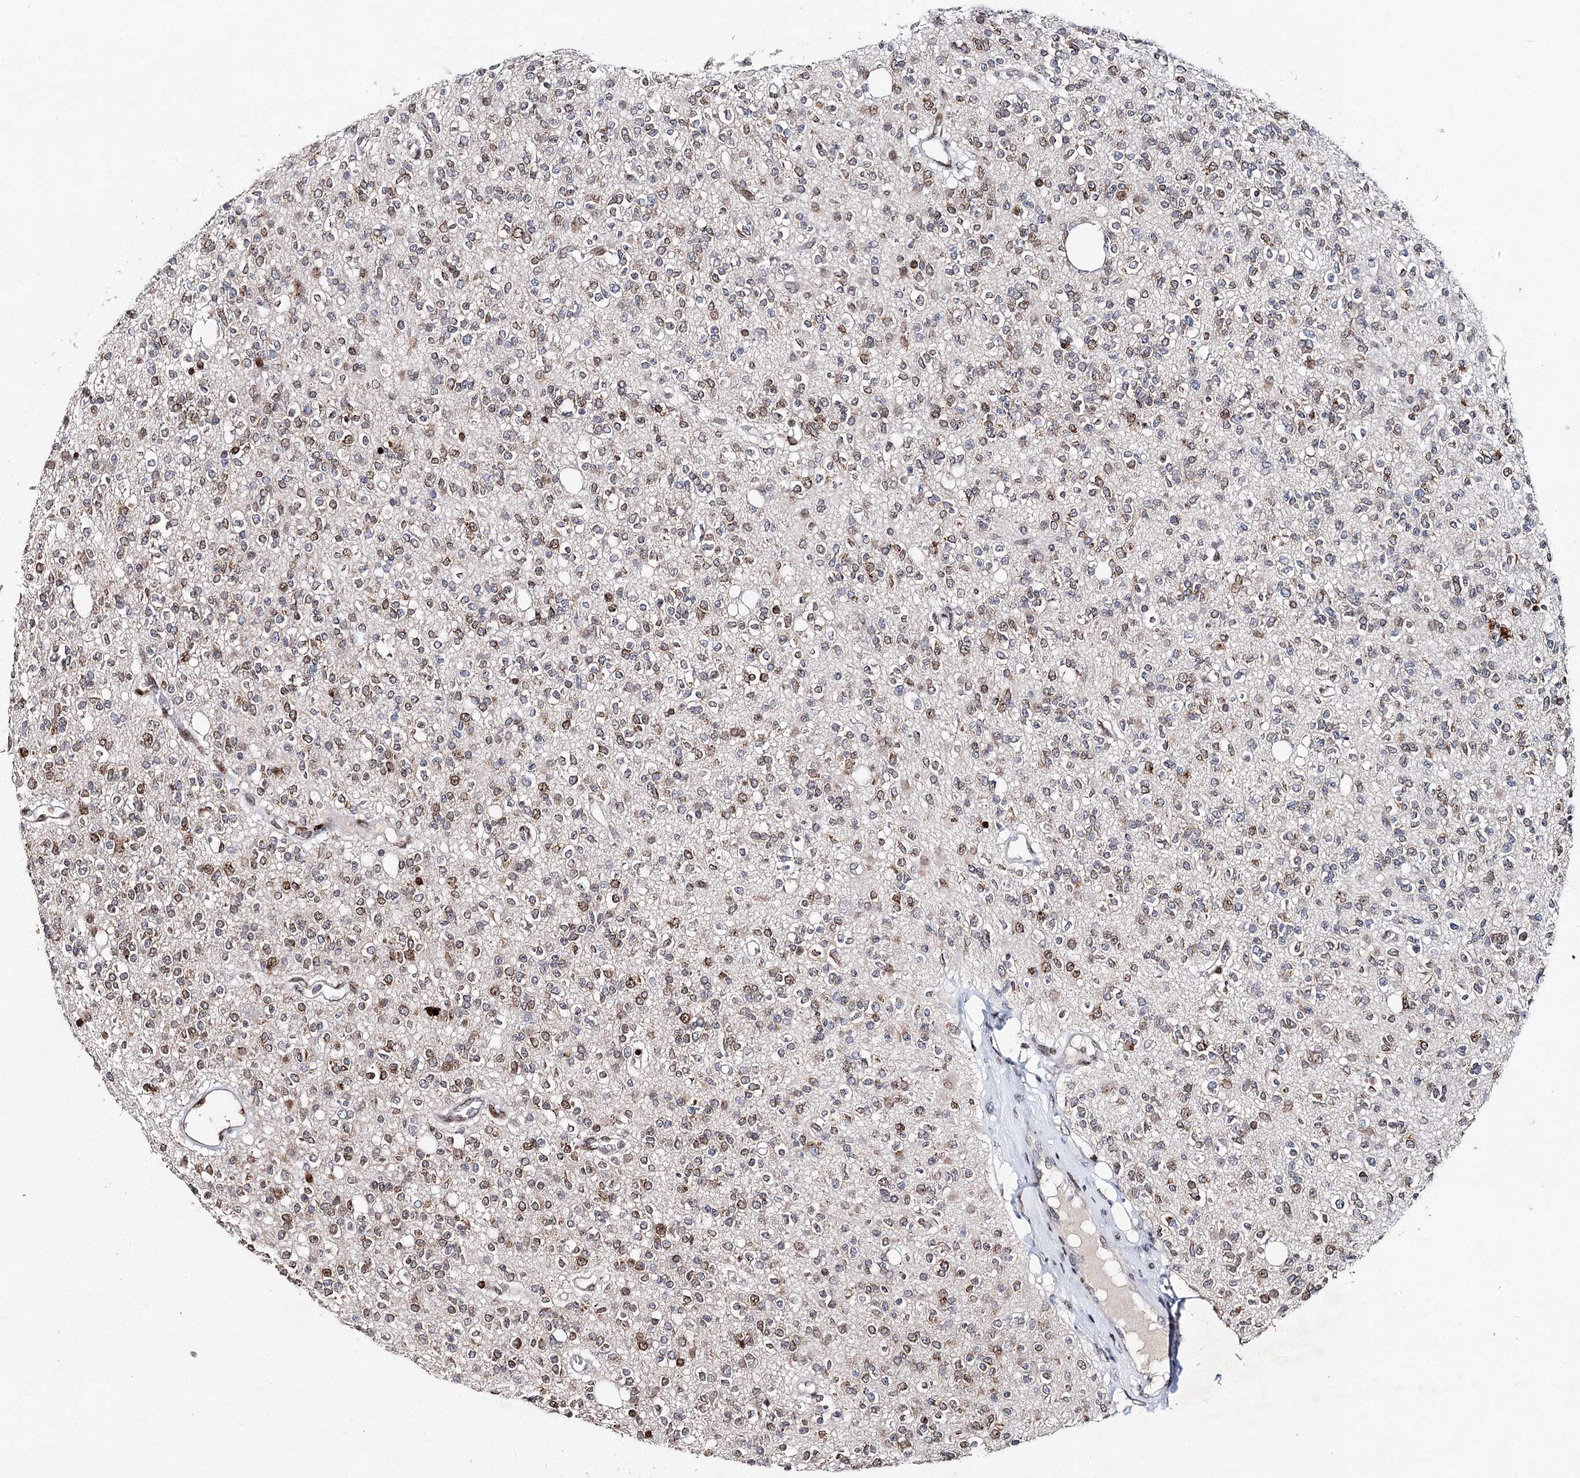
{"staining": {"intensity": "weak", "quantity": "25%-75%", "location": "nuclear"}, "tissue": "glioma", "cell_type": "Tumor cells", "image_type": "cancer", "snomed": [{"axis": "morphology", "description": "Glioma, malignant, High grade"}, {"axis": "topography", "description": "Brain"}], "caption": "Weak nuclear expression for a protein is identified in approximately 25%-75% of tumor cells of malignant glioma (high-grade) using IHC.", "gene": "FRMD4A", "patient": {"sex": "male", "age": 34}}